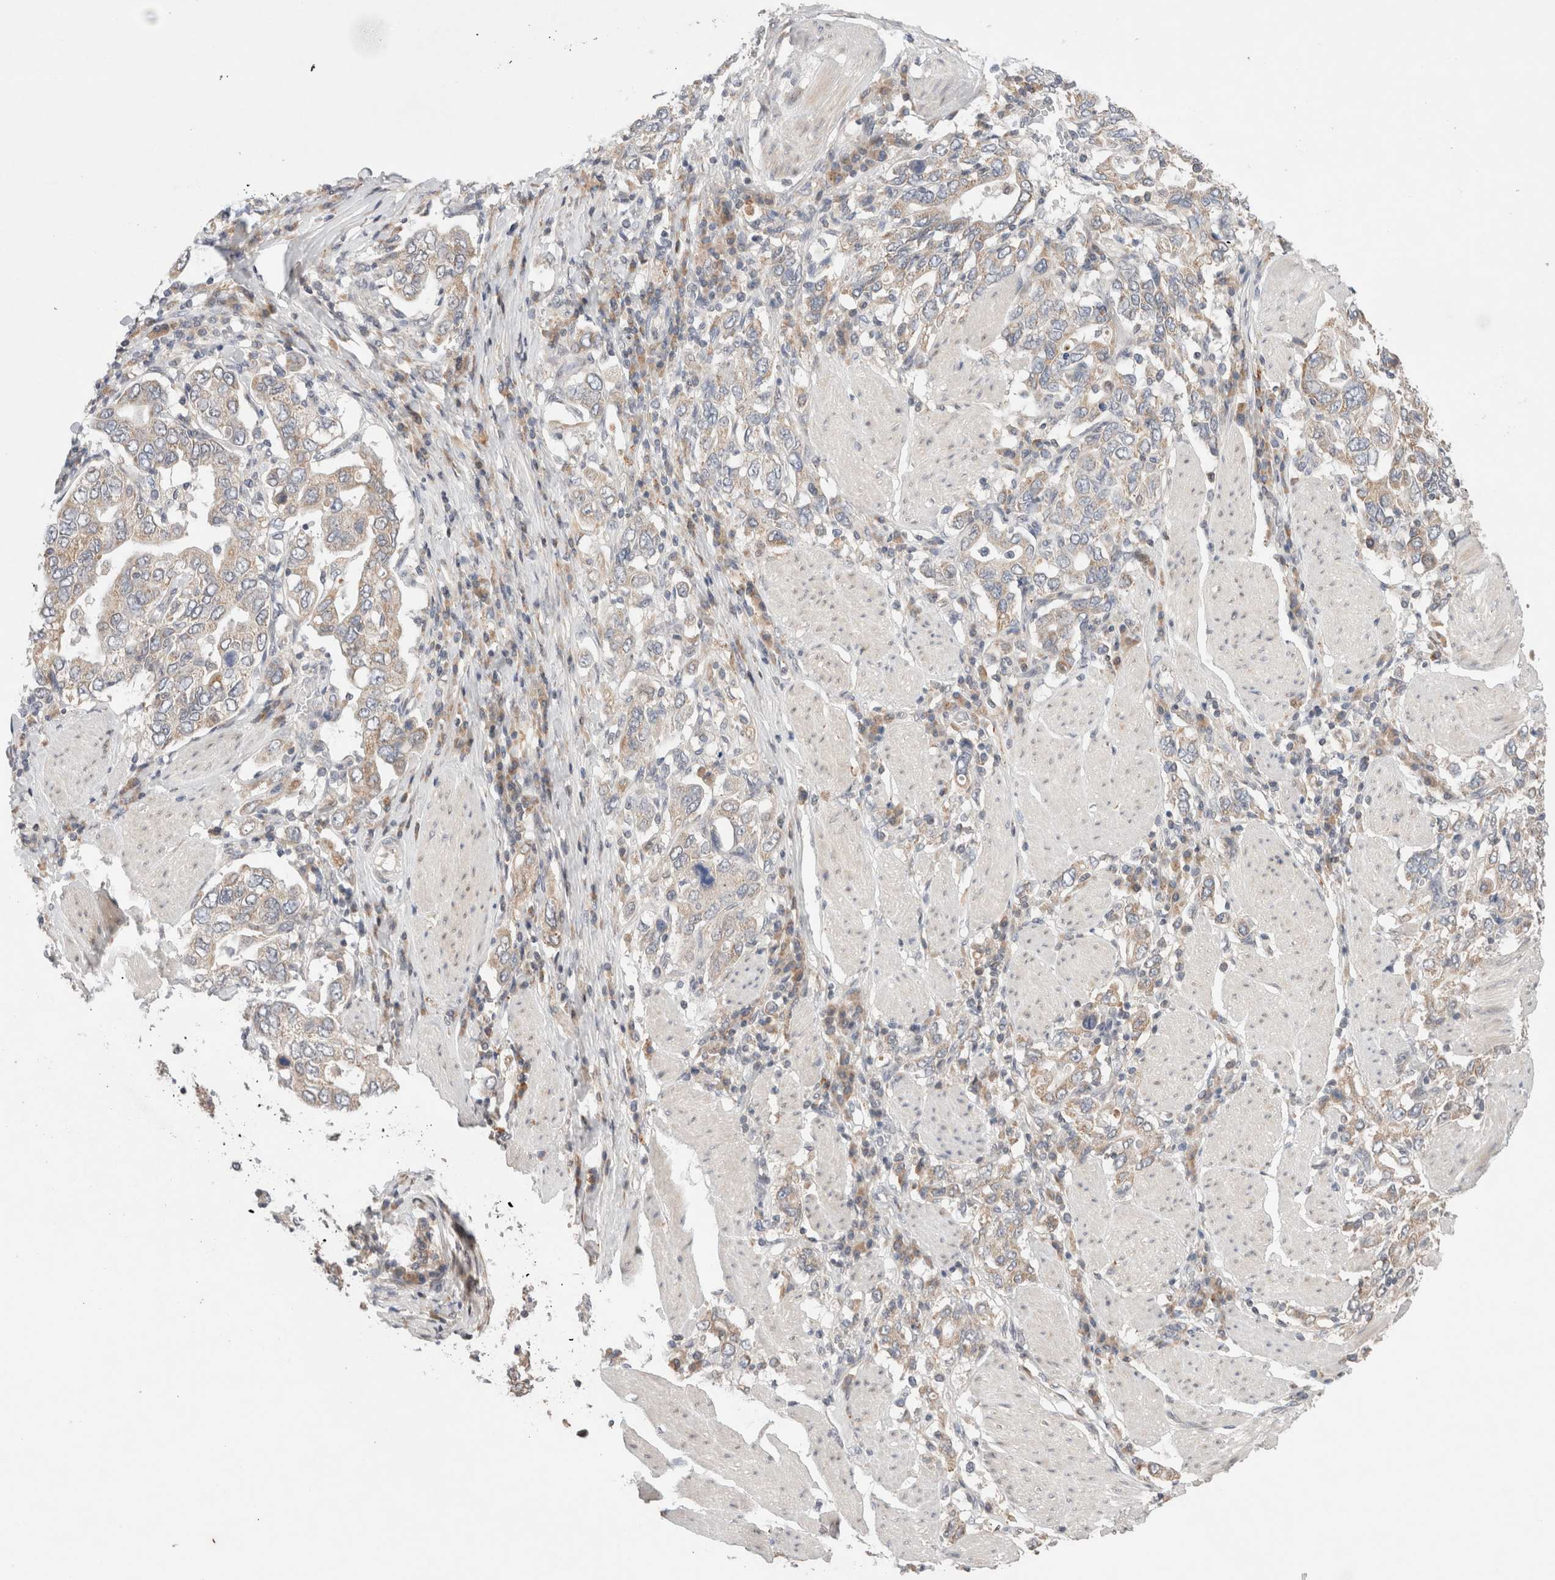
{"staining": {"intensity": "weak", "quantity": "25%-75%", "location": "cytoplasmic/membranous"}, "tissue": "stomach cancer", "cell_type": "Tumor cells", "image_type": "cancer", "snomed": [{"axis": "morphology", "description": "Adenocarcinoma, NOS"}, {"axis": "topography", "description": "Stomach, upper"}], "caption": "Adenocarcinoma (stomach) was stained to show a protein in brown. There is low levels of weak cytoplasmic/membranous staining in about 25%-75% of tumor cells.", "gene": "ERI3", "patient": {"sex": "male", "age": 62}}